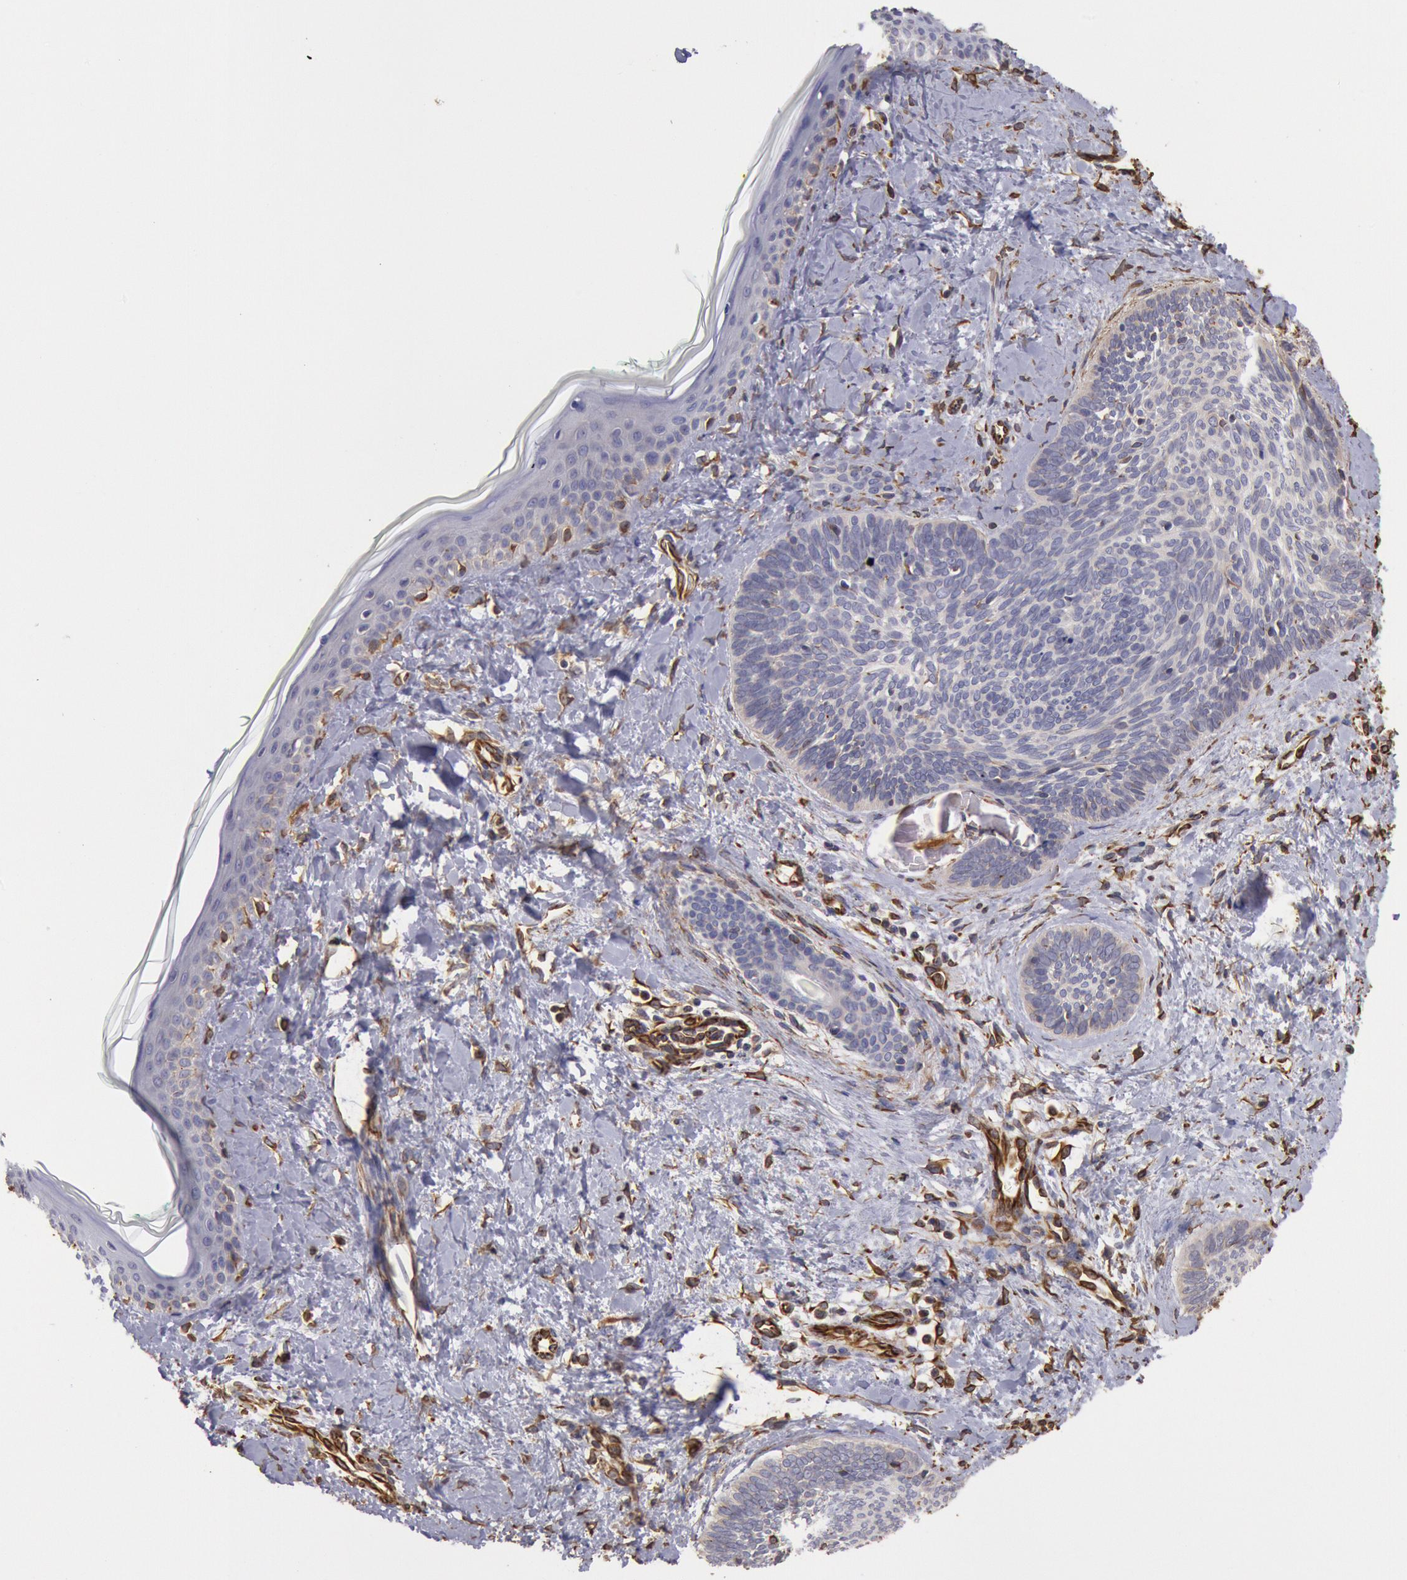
{"staining": {"intensity": "negative", "quantity": "none", "location": "none"}, "tissue": "skin cancer", "cell_type": "Tumor cells", "image_type": "cancer", "snomed": [{"axis": "morphology", "description": "Basal cell carcinoma"}, {"axis": "topography", "description": "Skin"}], "caption": "Immunohistochemical staining of skin cancer (basal cell carcinoma) exhibits no significant positivity in tumor cells. (DAB IHC, high magnification).", "gene": "RNF139", "patient": {"sex": "female", "age": 81}}